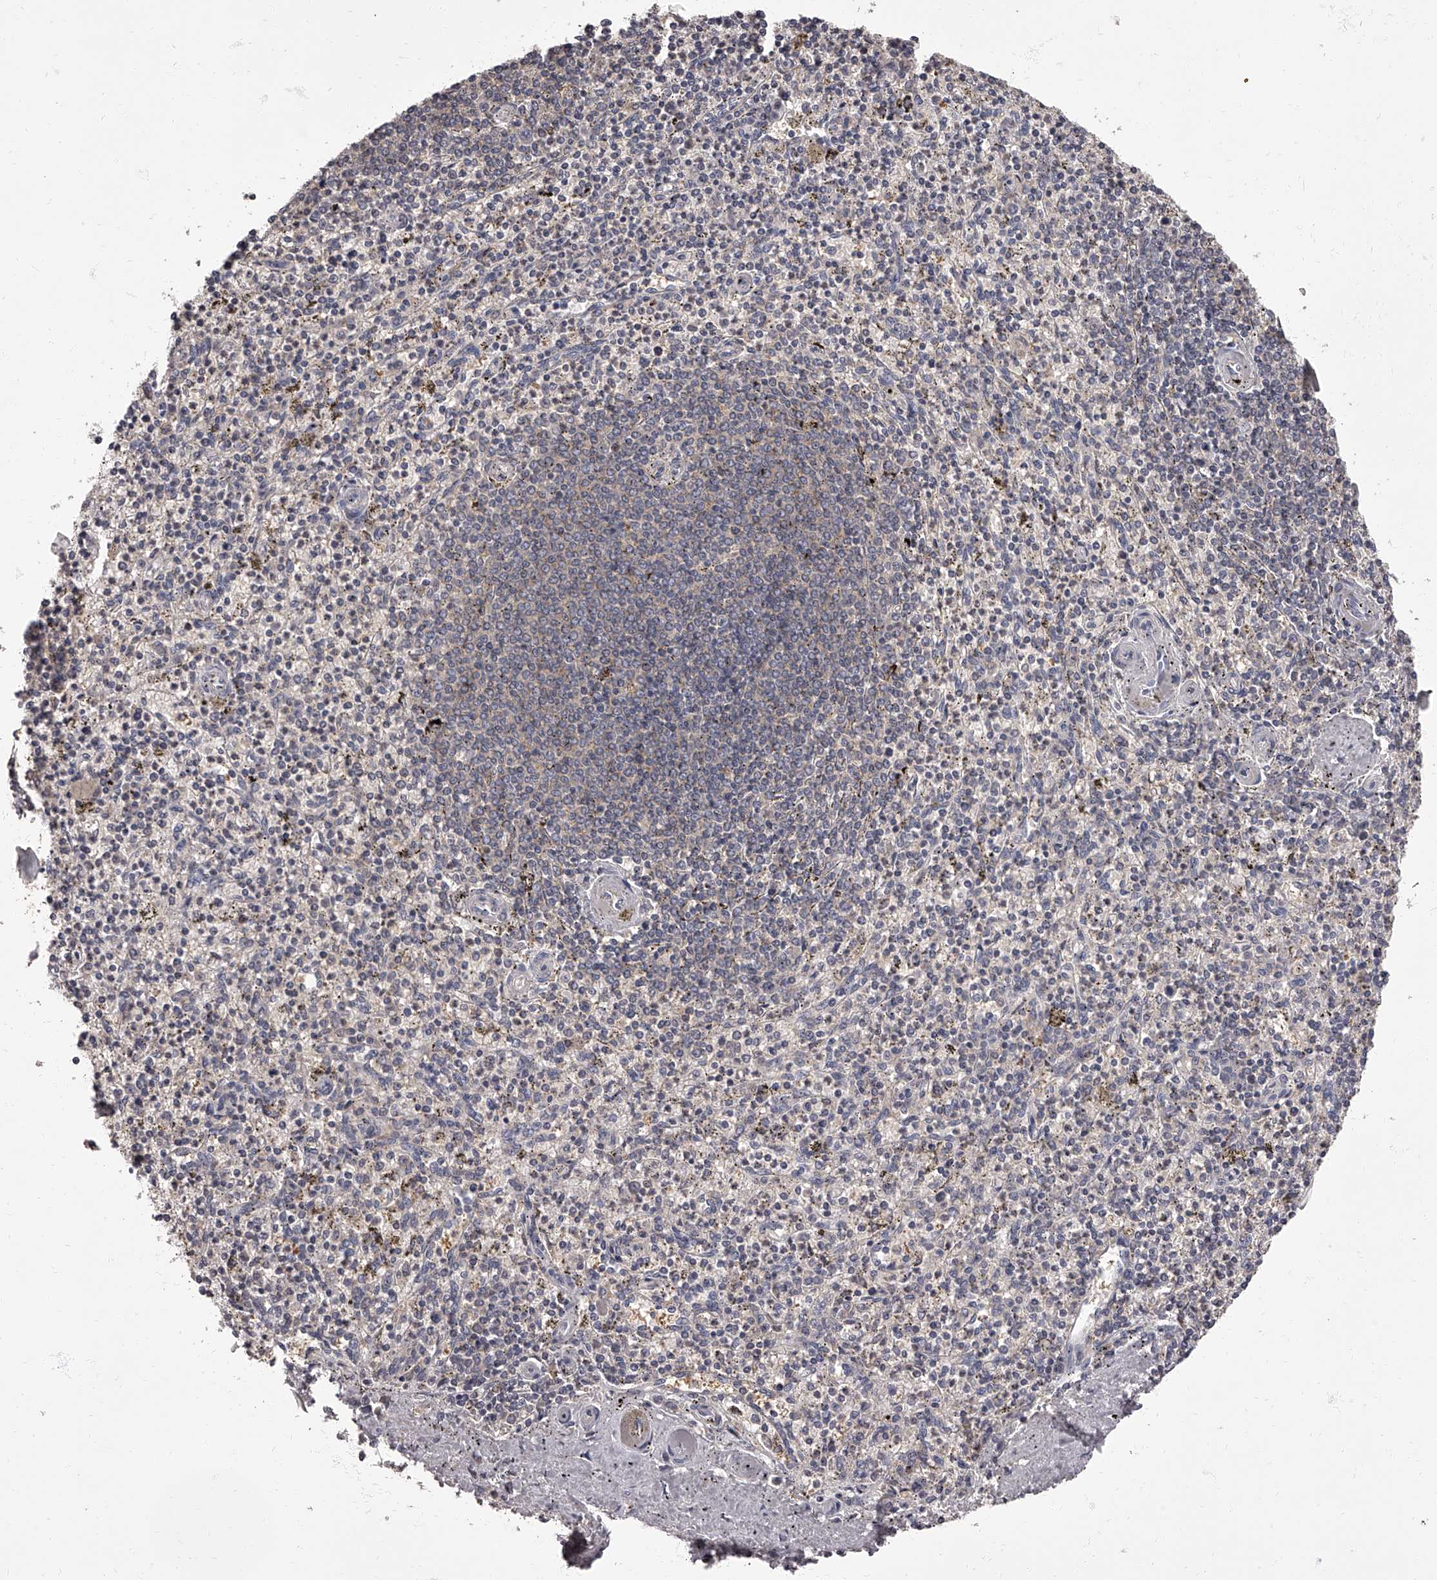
{"staining": {"intensity": "negative", "quantity": "none", "location": "none"}, "tissue": "spleen", "cell_type": "Cells in red pulp", "image_type": "normal", "snomed": [{"axis": "morphology", "description": "Normal tissue, NOS"}, {"axis": "topography", "description": "Spleen"}], "caption": "Photomicrograph shows no protein expression in cells in red pulp of benign spleen.", "gene": "APEH", "patient": {"sex": "male", "age": 72}}